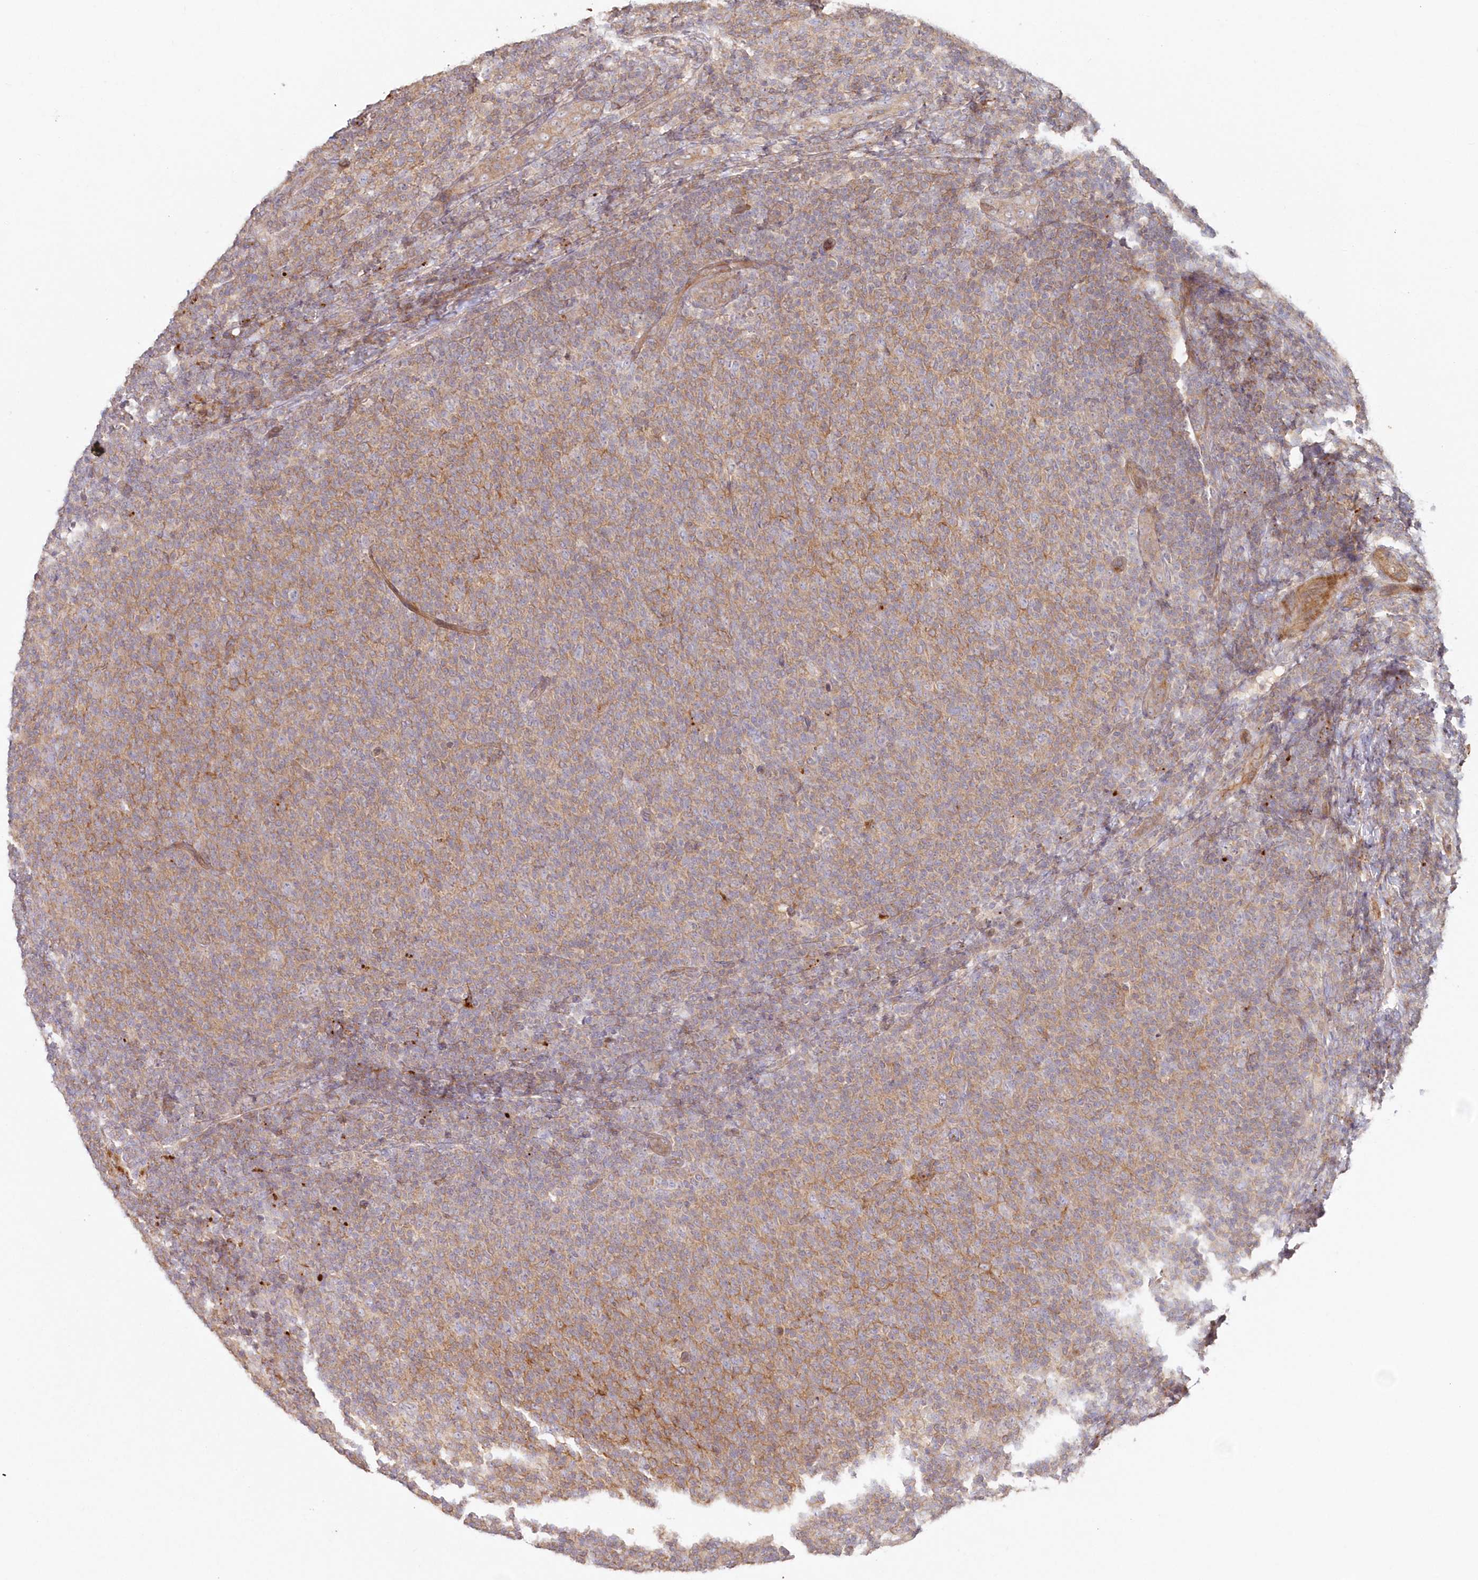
{"staining": {"intensity": "moderate", "quantity": "25%-75%", "location": "cytoplasmic/membranous"}, "tissue": "lymphoma", "cell_type": "Tumor cells", "image_type": "cancer", "snomed": [{"axis": "morphology", "description": "Malignant lymphoma, non-Hodgkin's type, Low grade"}, {"axis": "topography", "description": "Lymph node"}], "caption": "Low-grade malignant lymphoma, non-Hodgkin's type stained with a protein marker demonstrates moderate staining in tumor cells.", "gene": "GBE1", "patient": {"sex": "male", "age": 66}}